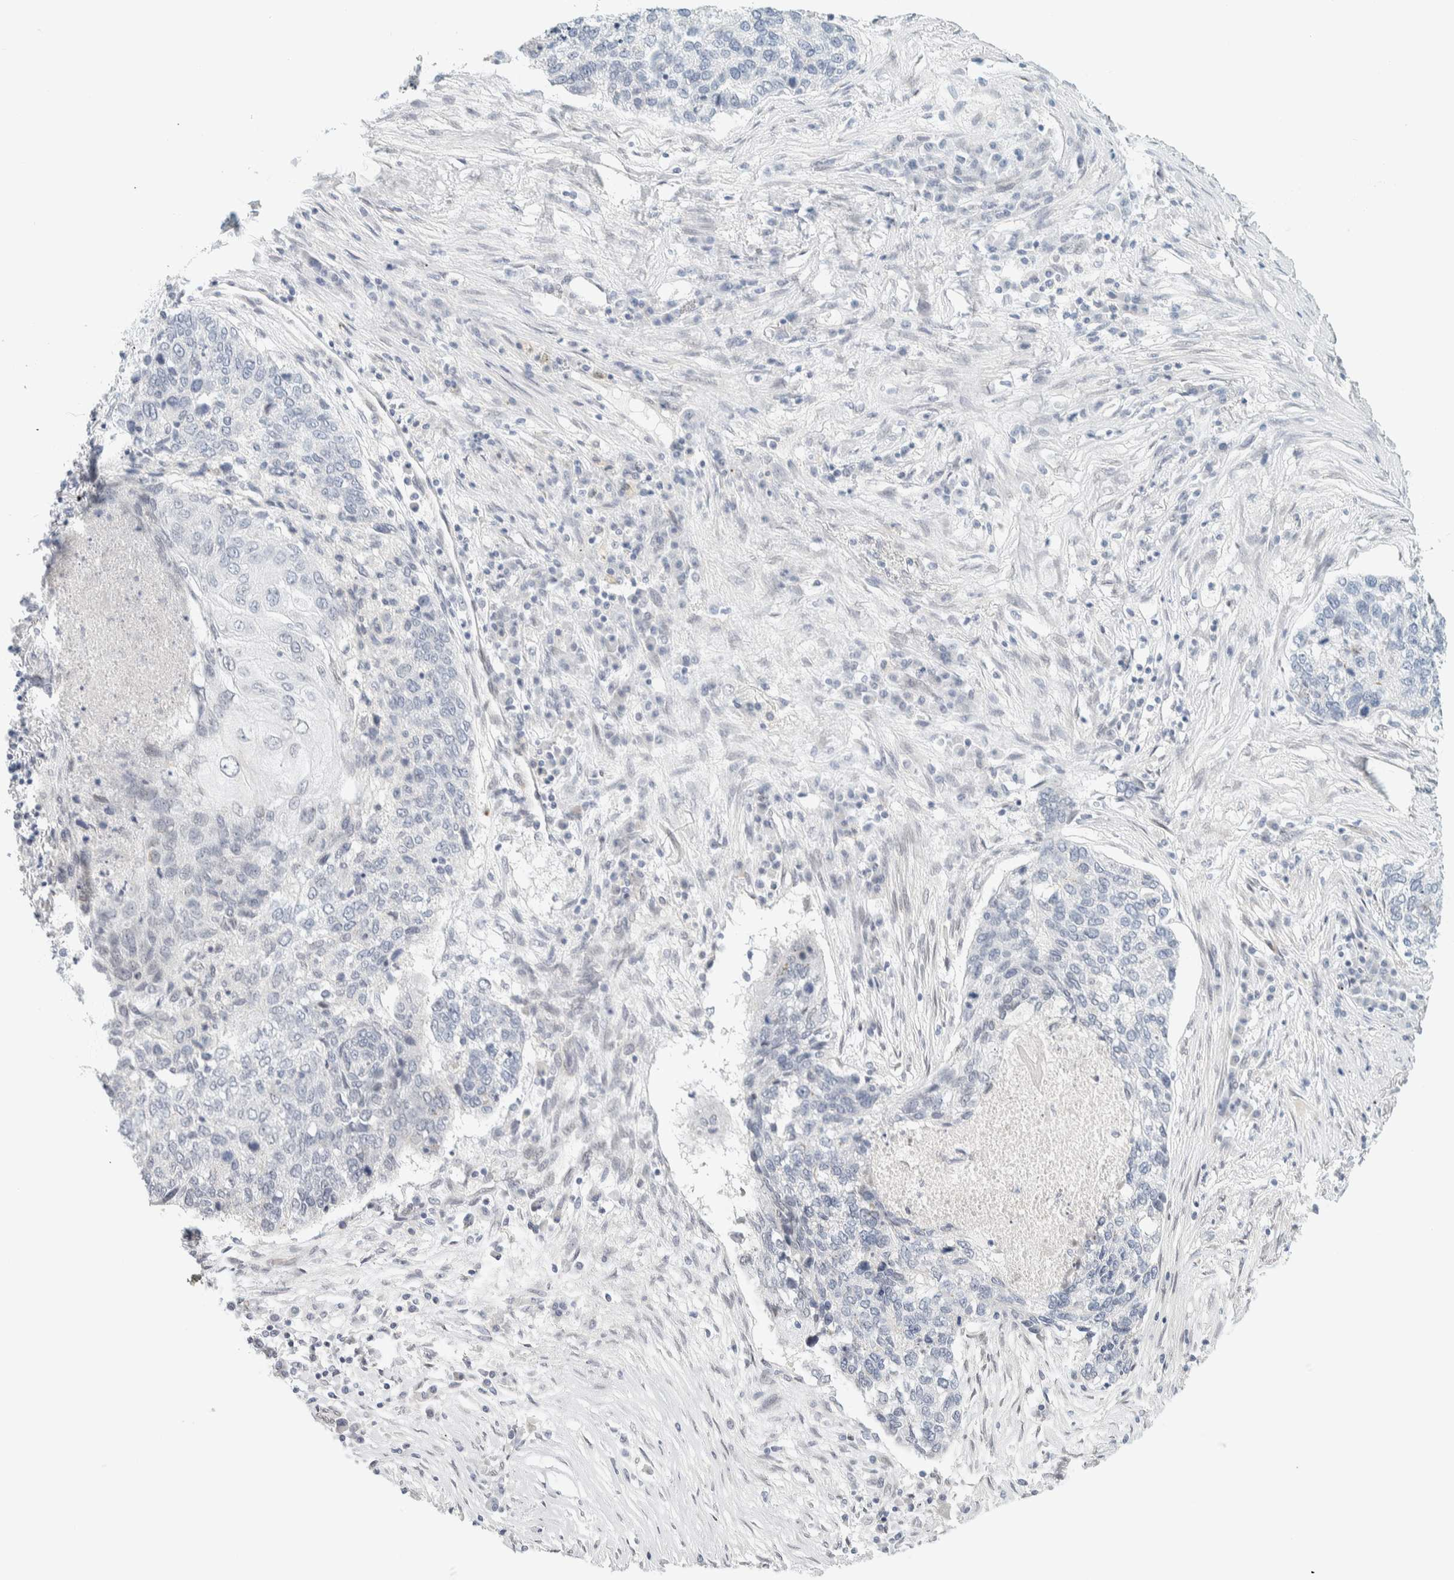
{"staining": {"intensity": "negative", "quantity": "none", "location": "none"}, "tissue": "lung cancer", "cell_type": "Tumor cells", "image_type": "cancer", "snomed": [{"axis": "morphology", "description": "Squamous cell carcinoma, NOS"}, {"axis": "topography", "description": "Lung"}], "caption": "Photomicrograph shows no significant protein positivity in tumor cells of squamous cell carcinoma (lung).", "gene": "C1QTNF12", "patient": {"sex": "female", "age": 63}}